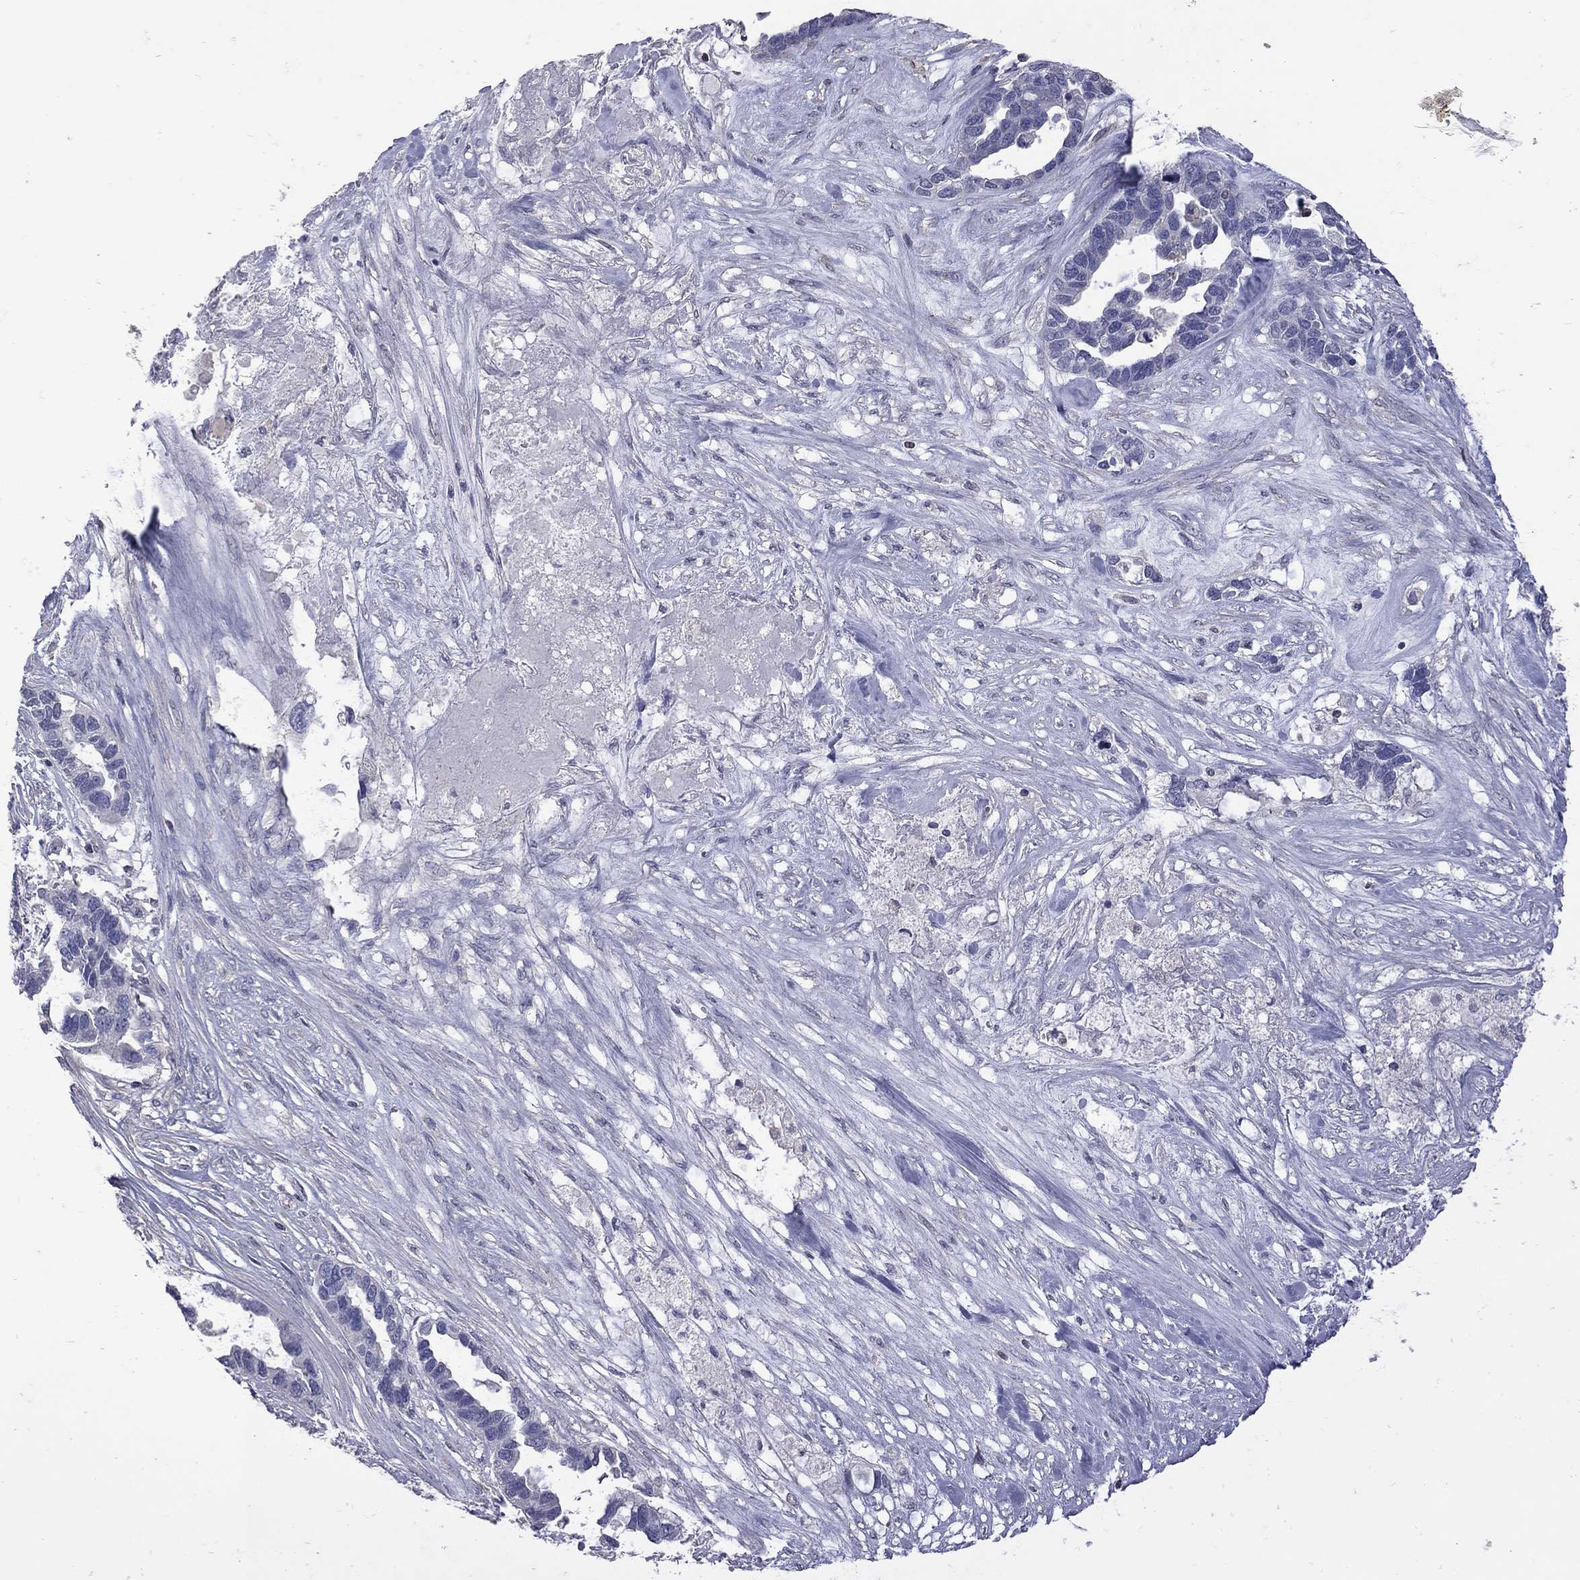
{"staining": {"intensity": "negative", "quantity": "none", "location": "none"}, "tissue": "ovarian cancer", "cell_type": "Tumor cells", "image_type": "cancer", "snomed": [{"axis": "morphology", "description": "Cystadenocarcinoma, serous, NOS"}, {"axis": "topography", "description": "Ovary"}], "caption": "Protein analysis of ovarian cancer displays no significant staining in tumor cells.", "gene": "IPCEF1", "patient": {"sex": "female", "age": 54}}